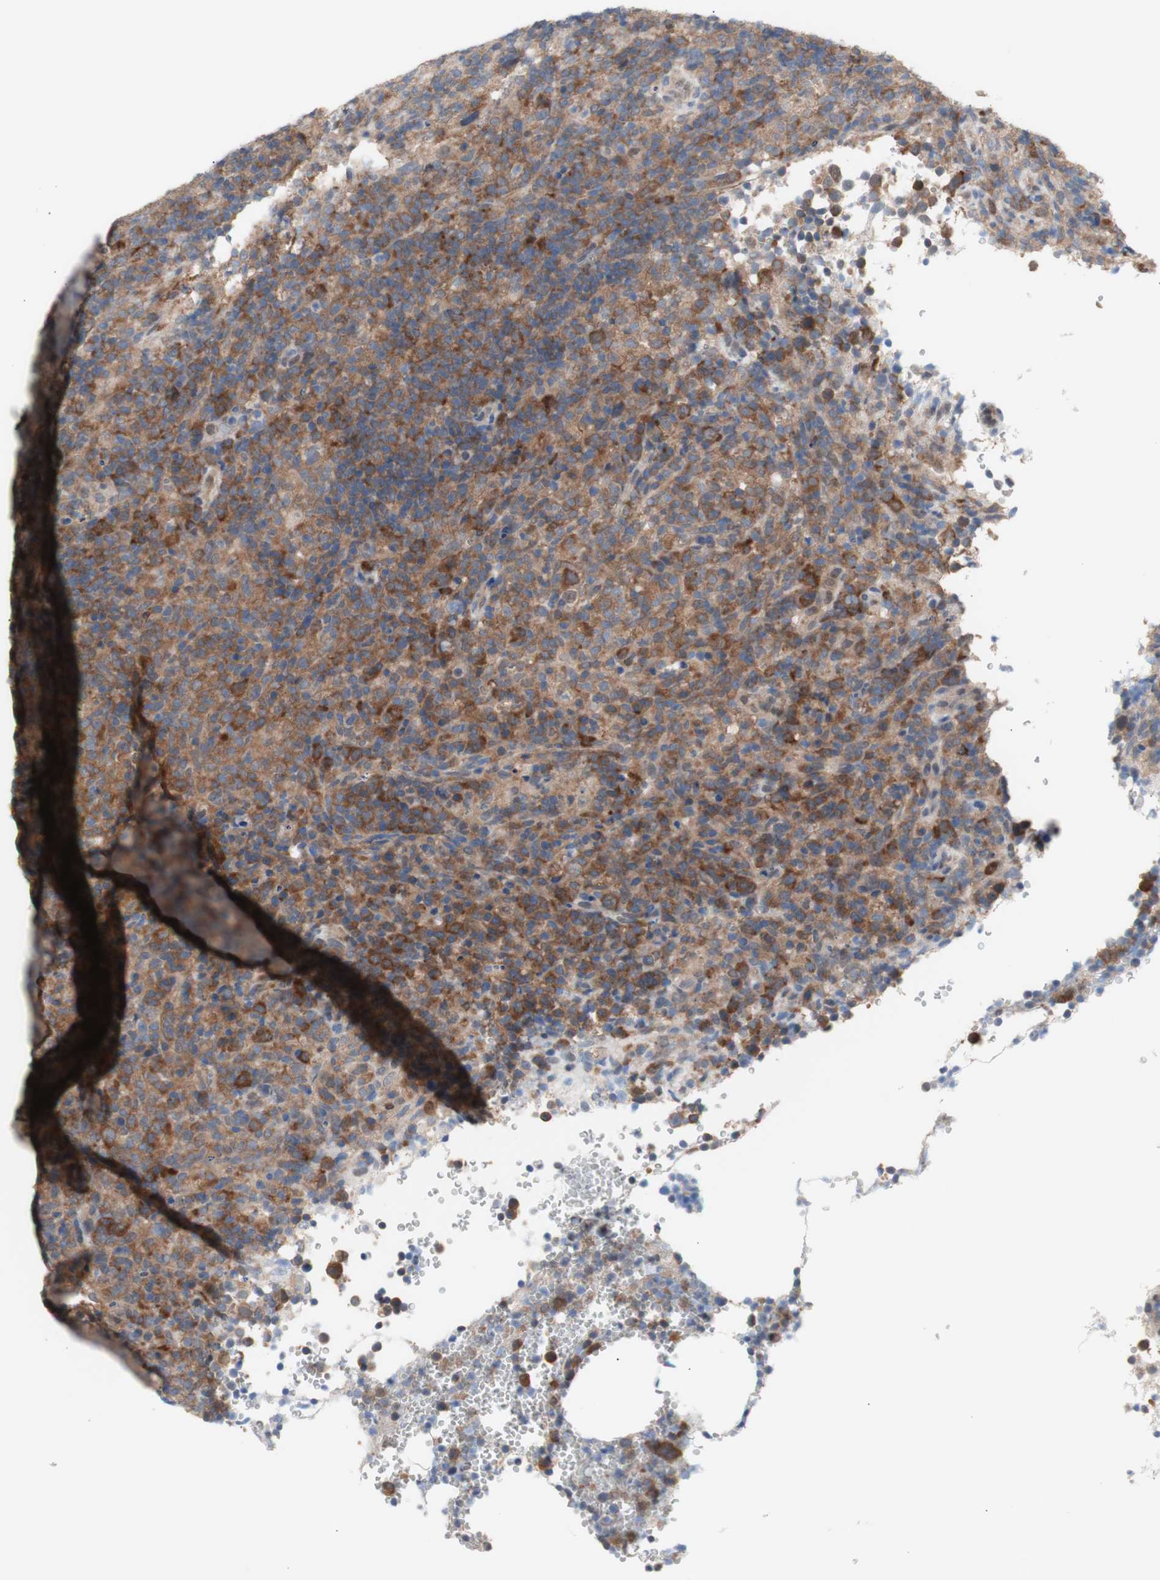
{"staining": {"intensity": "moderate", "quantity": ">75%", "location": "cytoplasmic/membranous"}, "tissue": "lymphoma", "cell_type": "Tumor cells", "image_type": "cancer", "snomed": [{"axis": "morphology", "description": "Malignant lymphoma, non-Hodgkin's type, High grade"}, {"axis": "topography", "description": "Lymph node"}], "caption": "A photomicrograph of lymphoma stained for a protein exhibits moderate cytoplasmic/membranous brown staining in tumor cells. The protein is stained brown, and the nuclei are stained in blue (DAB IHC with brightfield microscopy, high magnification).", "gene": "PRMT5", "patient": {"sex": "female", "age": 76}}